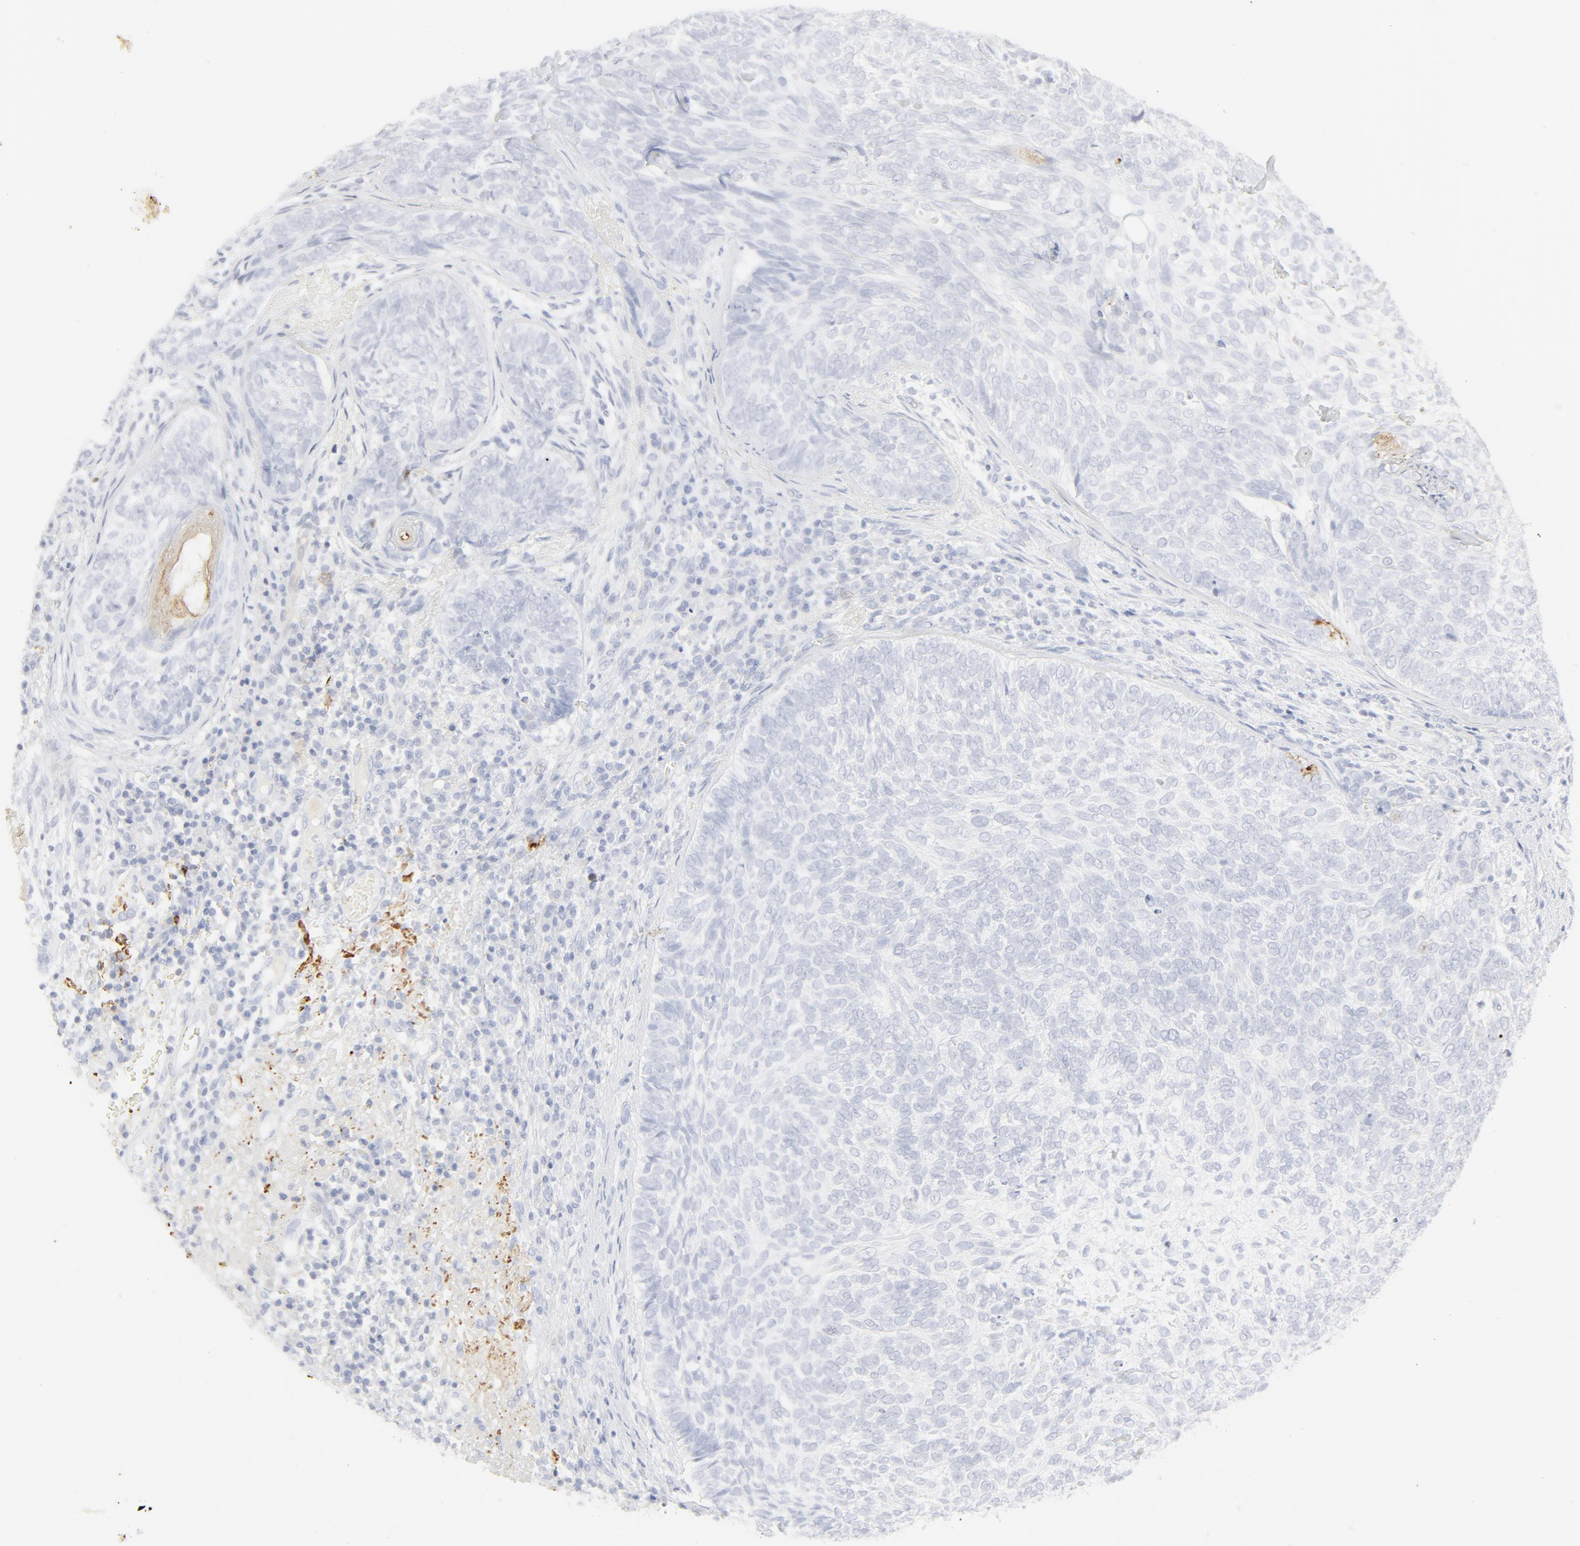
{"staining": {"intensity": "negative", "quantity": "none", "location": "none"}, "tissue": "skin cancer", "cell_type": "Tumor cells", "image_type": "cancer", "snomed": [{"axis": "morphology", "description": "Basal cell carcinoma"}, {"axis": "topography", "description": "Skin"}], "caption": "IHC micrograph of skin cancer stained for a protein (brown), which shows no expression in tumor cells.", "gene": "CCR7", "patient": {"sex": "male", "age": 72}}